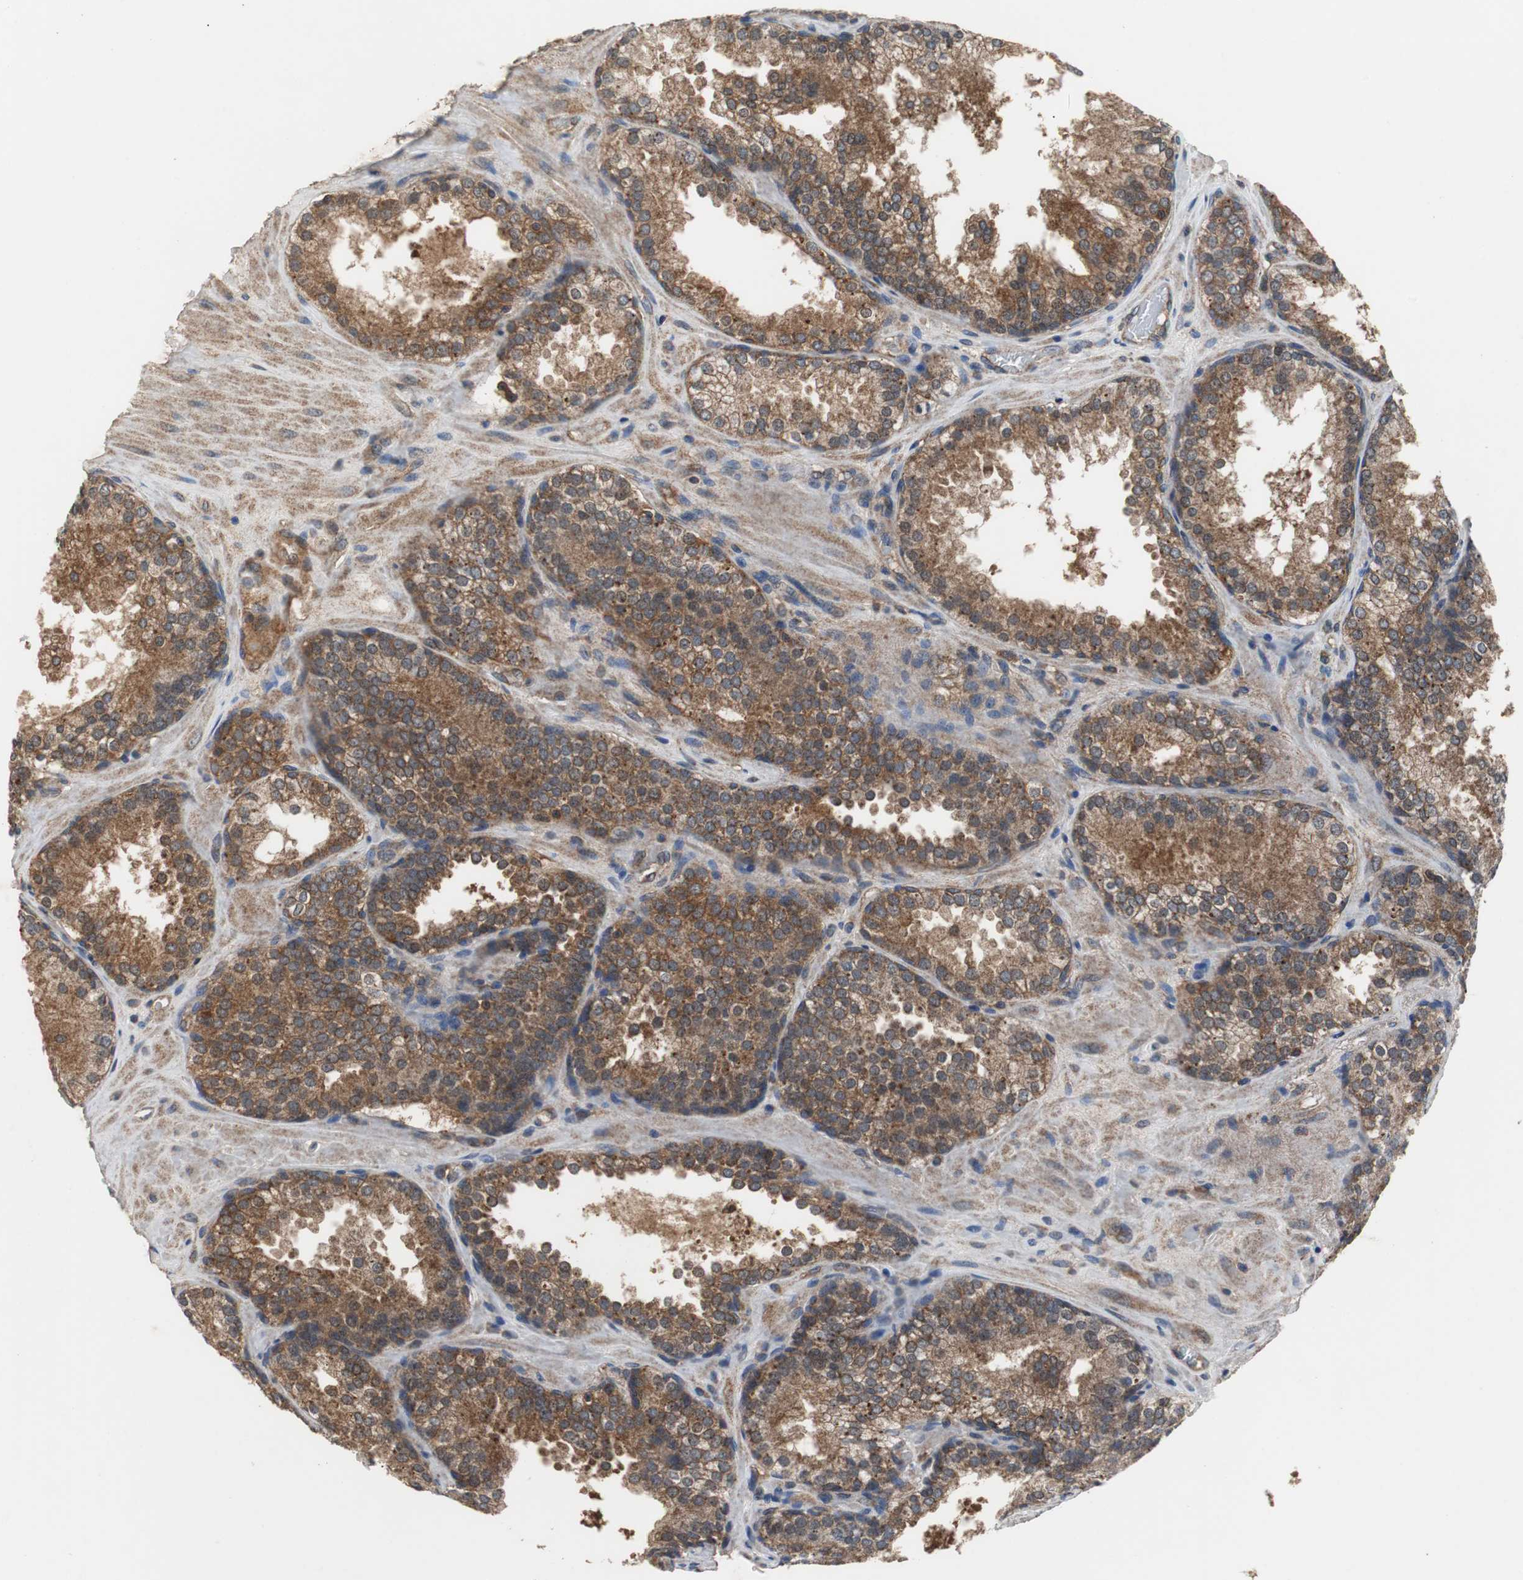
{"staining": {"intensity": "strong", "quantity": ">75%", "location": "cytoplasmic/membranous"}, "tissue": "prostate cancer", "cell_type": "Tumor cells", "image_type": "cancer", "snomed": [{"axis": "morphology", "description": "Adenocarcinoma, High grade"}, {"axis": "topography", "description": "Prostate"}], "caption": "A micrograph of high-grade adenocarcinoma (prostate) stained for a protein shows strong cytoplasmic/membranous brown staining in tumor cells.", "gene": "VBP1", "patient": {"sex": "male", "age": 70}}